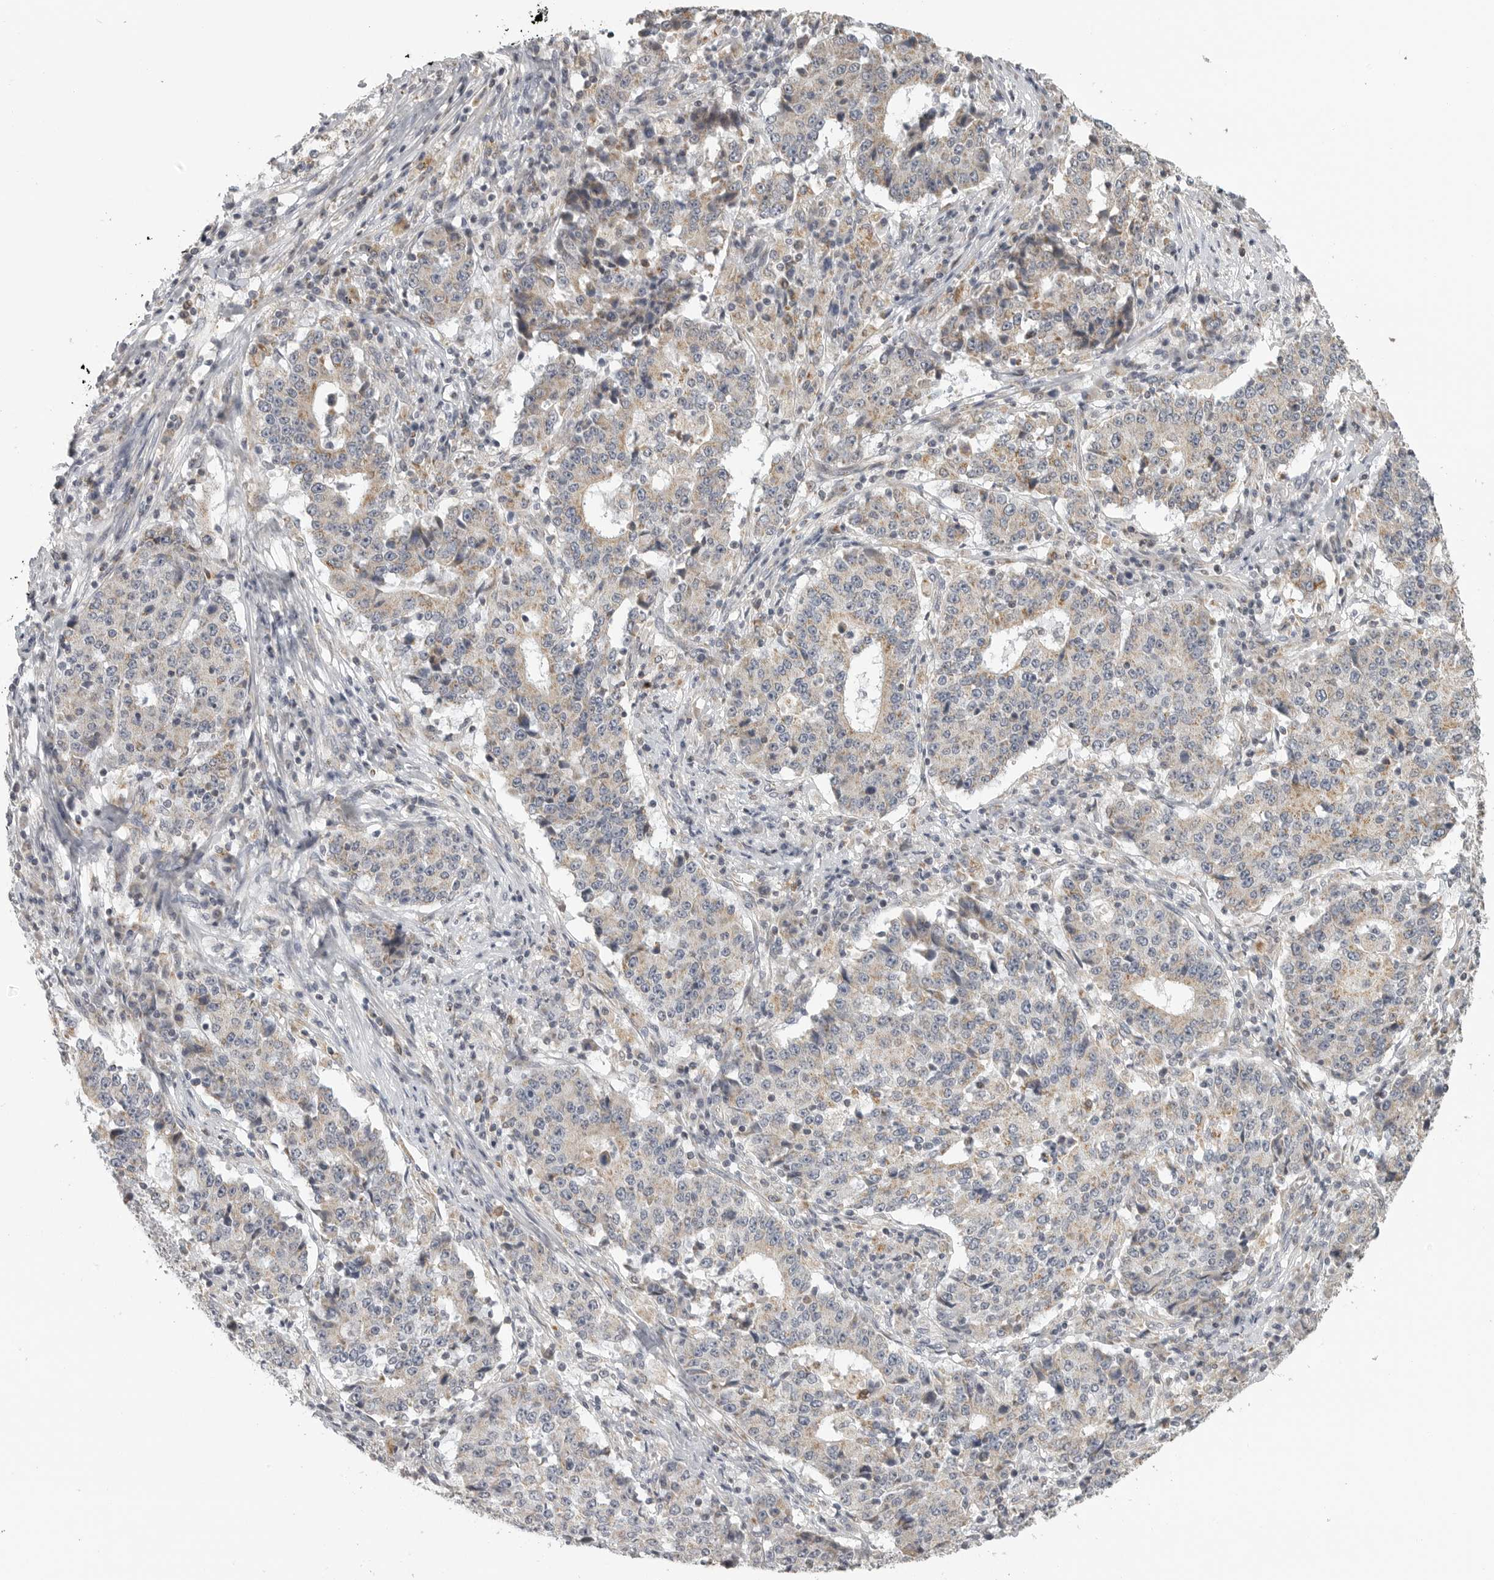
{"staining": {"intensity": "weak", "quantity": "<25%", "location": "cytoplasmic/membranous"}, "tissue": "stomach cancer", "cell_type": "Tumor cells", "image_type": "cancer", "snomed": [{"axis": "morphology", "description": "Adenocarcinoma, NOS"}, {"axis": "topography", "description": "Stomach"}], "caption": "Immunohistochemical staining of stomach adenocarcinoma displays no significant staining in tumor cells.", "gene": "RXFP3", "patient": {"sex": "male", "age": 59}}